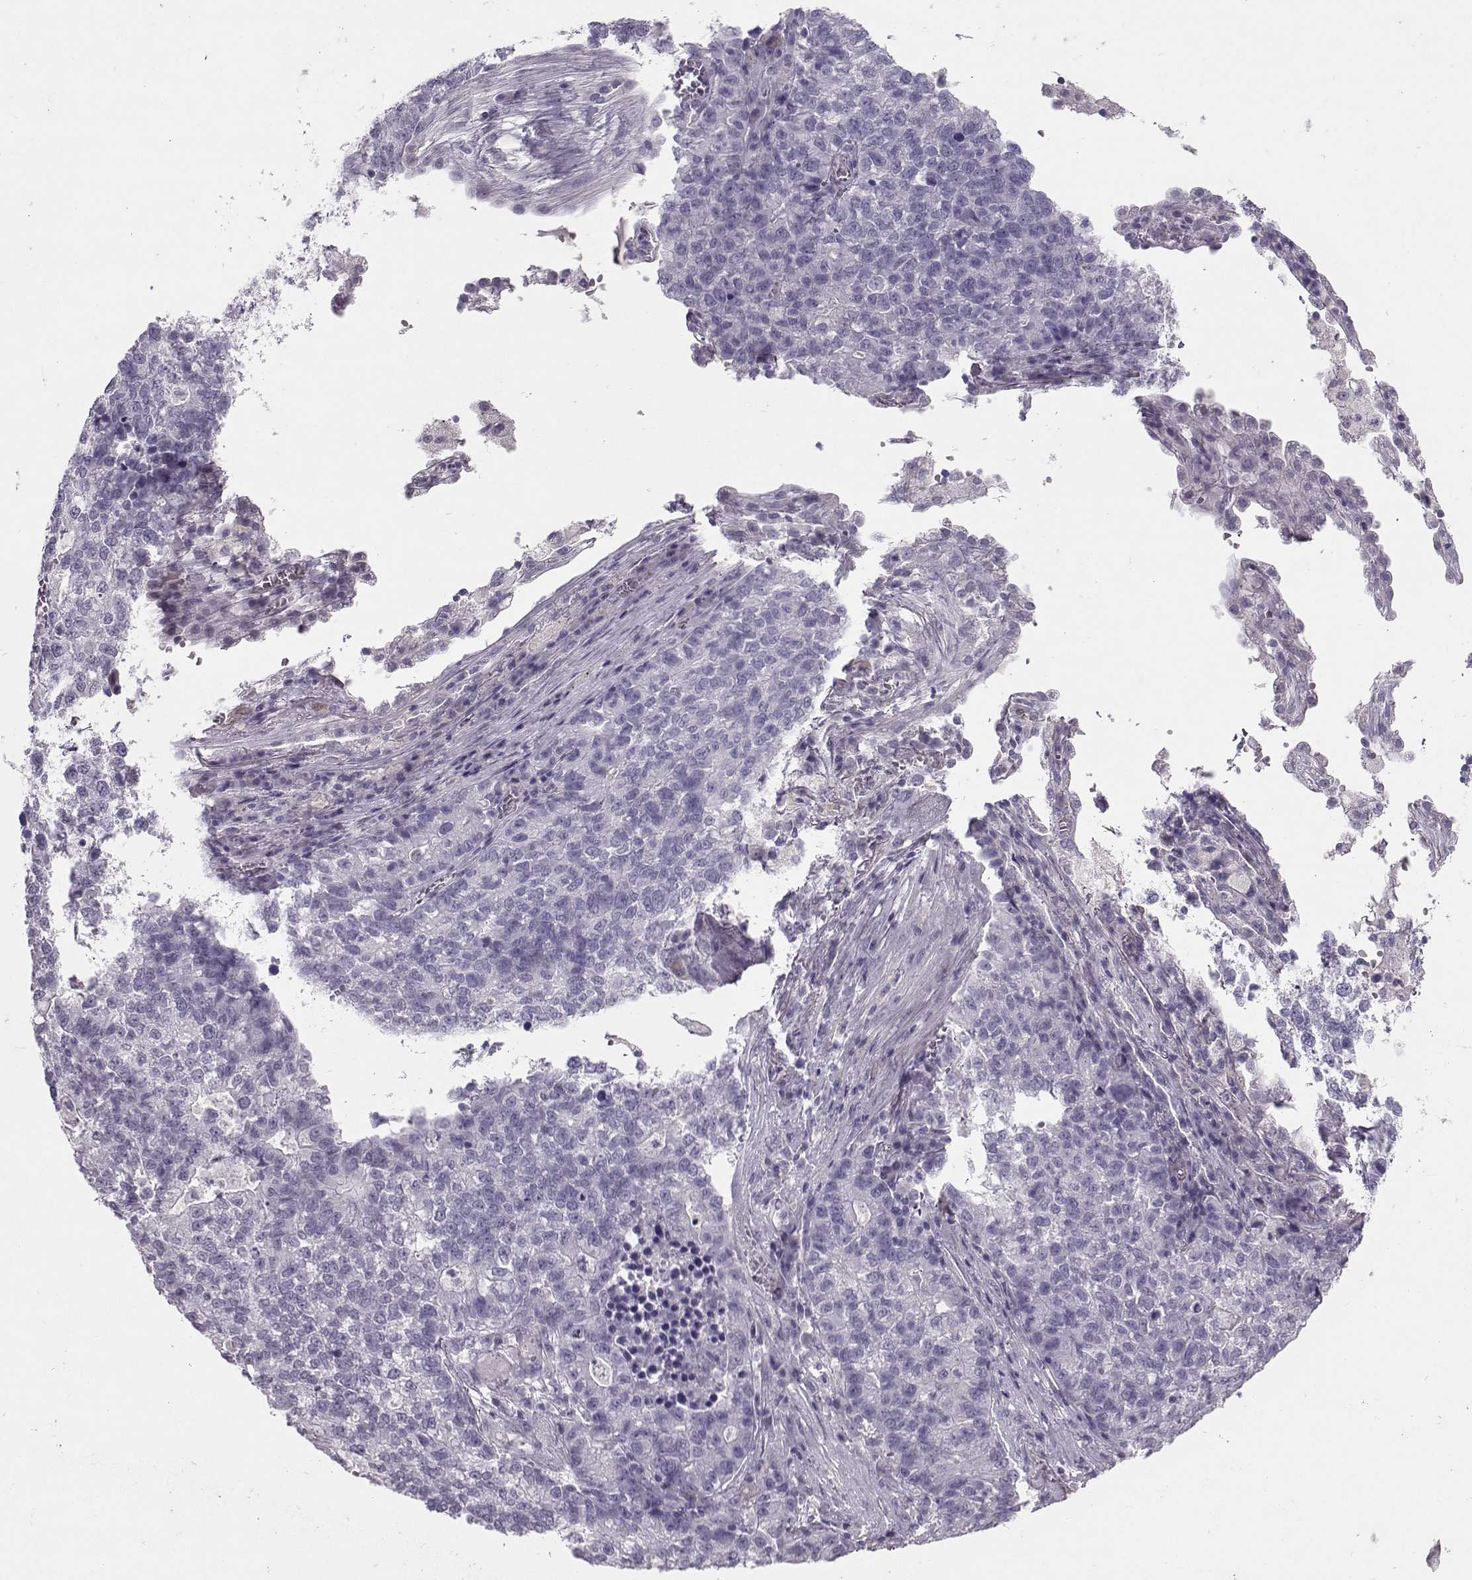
{"staining": {"intensity": "negative", "quantity": "none", "location": "none"}, "tissue": "lung cancer", "cell_type": "Tumor cells", "image_type": "cancer", "snomed": [{"axis": "morphology", "description": "Adenocarcinoma, NOS"}, {"axis": "topography", "description": "Lung"}], "caption": "A photomicrograph of human adenocarcinoma (lung) is negative for staining in tumor cells. (Stains: DAB (3,3'-diaminobenzidine) IHC with hematoxylin counter stain, Microscopy: brightfield microscopy at high magnification).", "gene": "ASRGL1", "patient": {"sex": "male", "age": 57}}